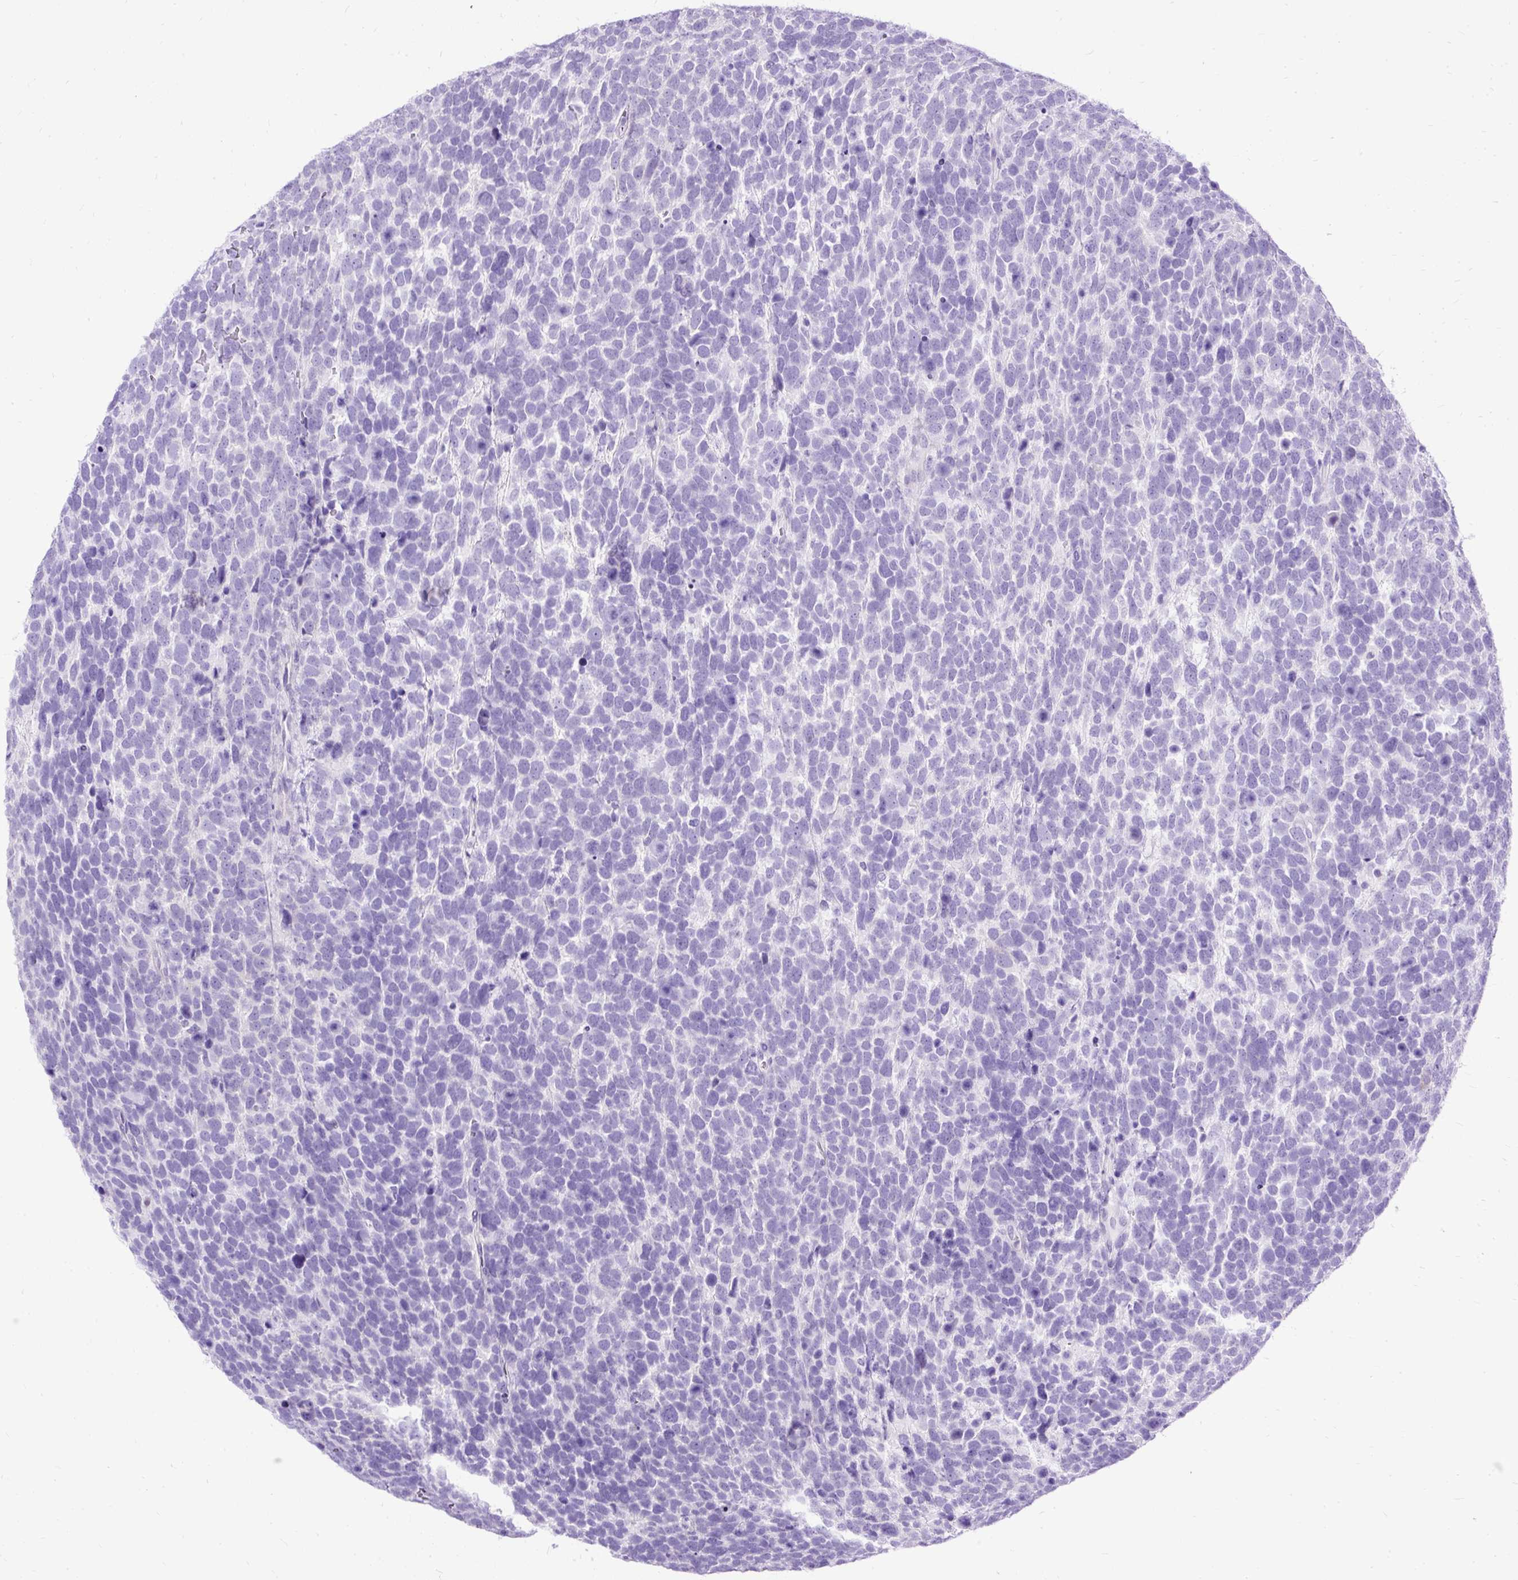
{"staining": {"intensity": "negative", "quantity": "none", "location": "none"}, "tissue": "urothelial cancer", "cell_type": "Tumor cells", "image_type": "cancer", "snomed": [{"axis": "morphology", "description": "Urothelial carcinoma, High grade"}, {"axis": "topography", "description": "Urinary bladder"}], "caption": "A high-resolution micrograph shows immunohistochemistry (IHC) staining of high-grade urothelial carcinoma, which exhibits no significant staining in tumor cells.", "gene": "HEY1", "patient": {"sex": "female", "age": 82}}